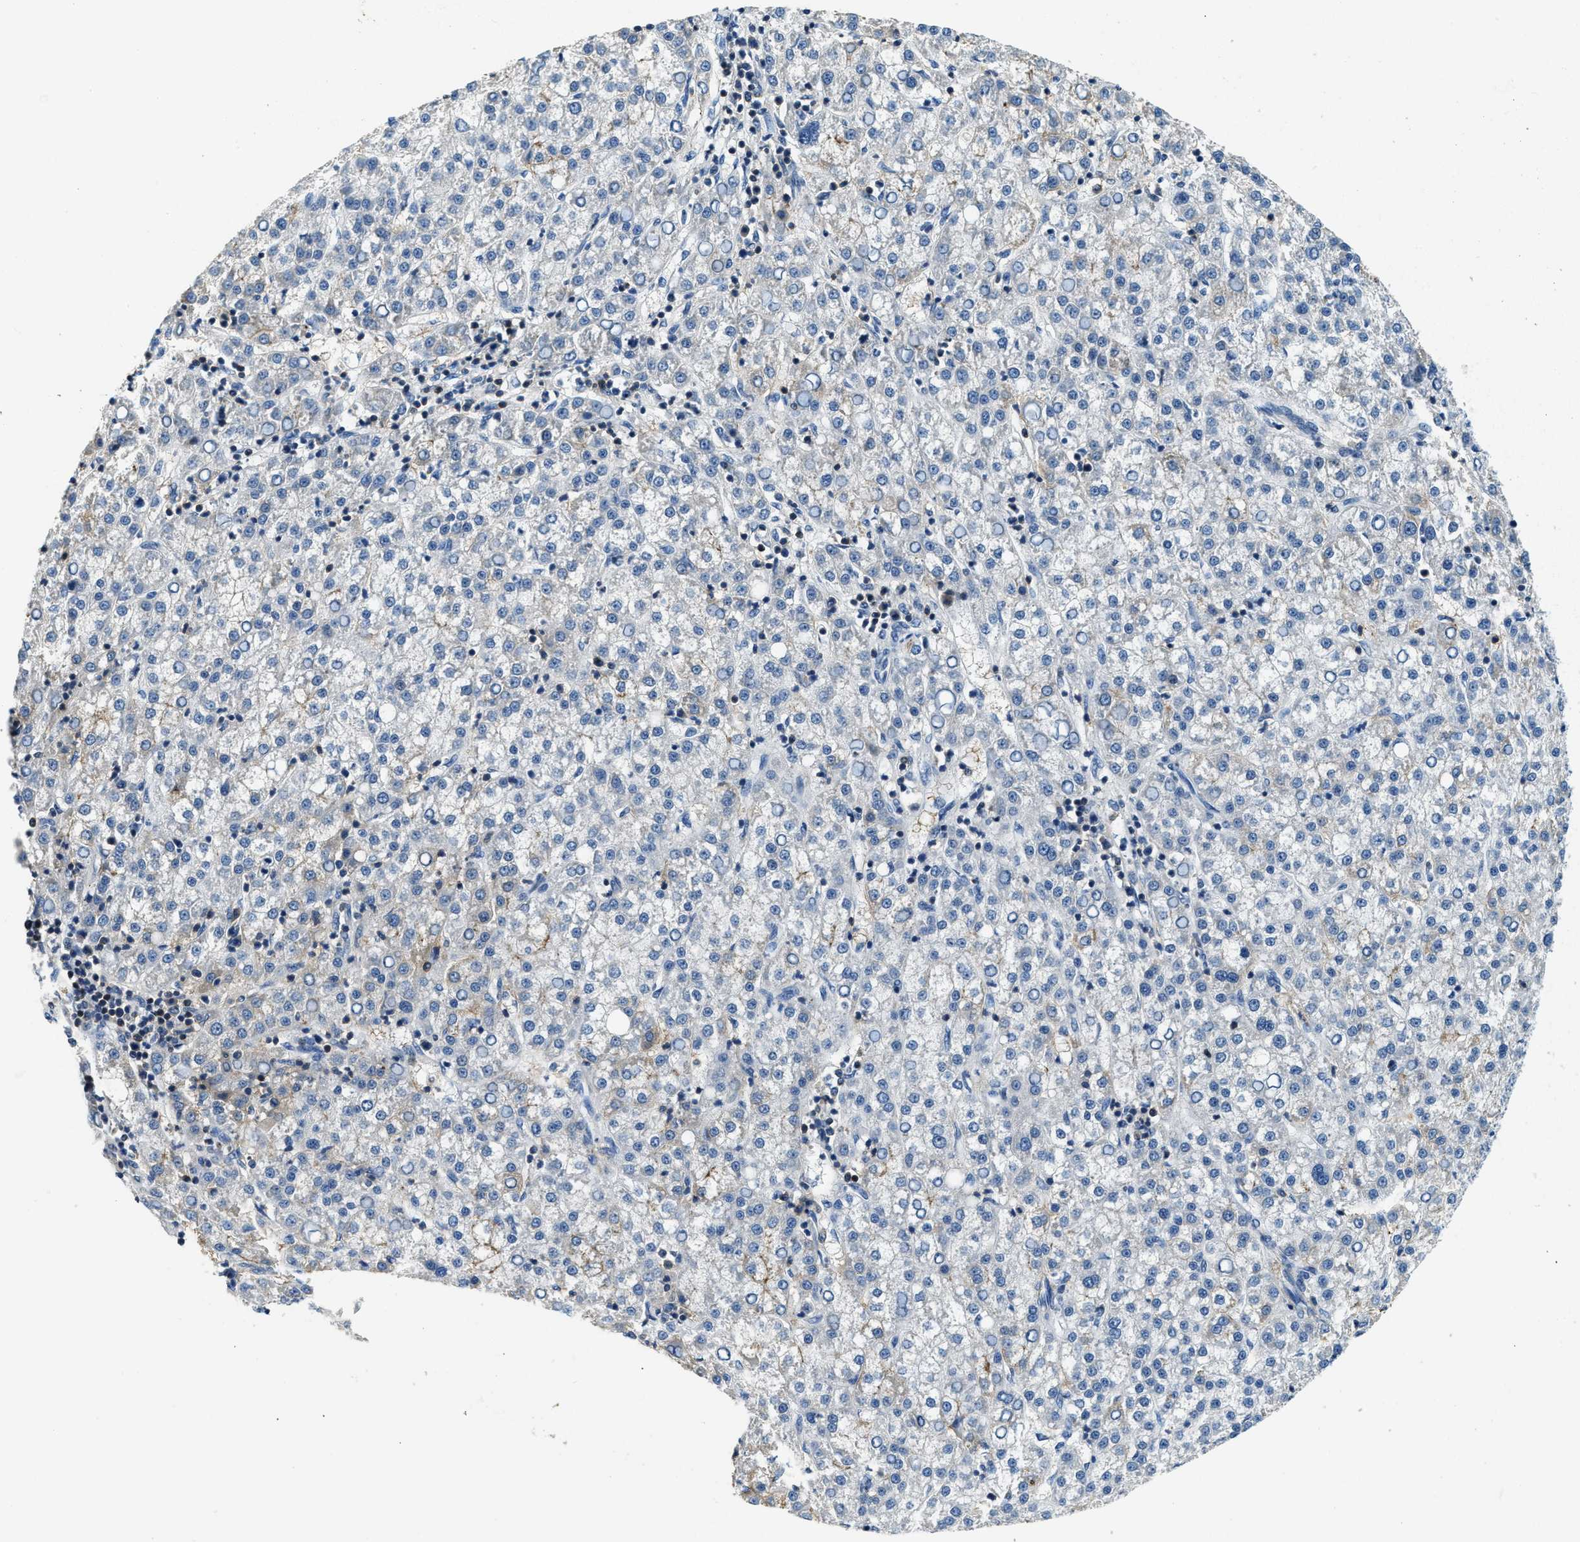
{"staining": {"intensity": "negative", "quantity": "none", "location": "none"}, "tissue": "liver cancer", "cell_type": "Tumor cells", "image_type": "cancer", "snomed": [{"axis": "morphology", "description": "Carcinoma, Hepatocellular, NOS"}, {"axis": "topography", "description": "Liver"}], "caption": "DAB immunohistochemical staining of liver cancer (hepatocellular carcinoma) displays no significant expression in tumor cells.", "gene": "MYO1G", "patient": {"sex": "female", "age": 58}}